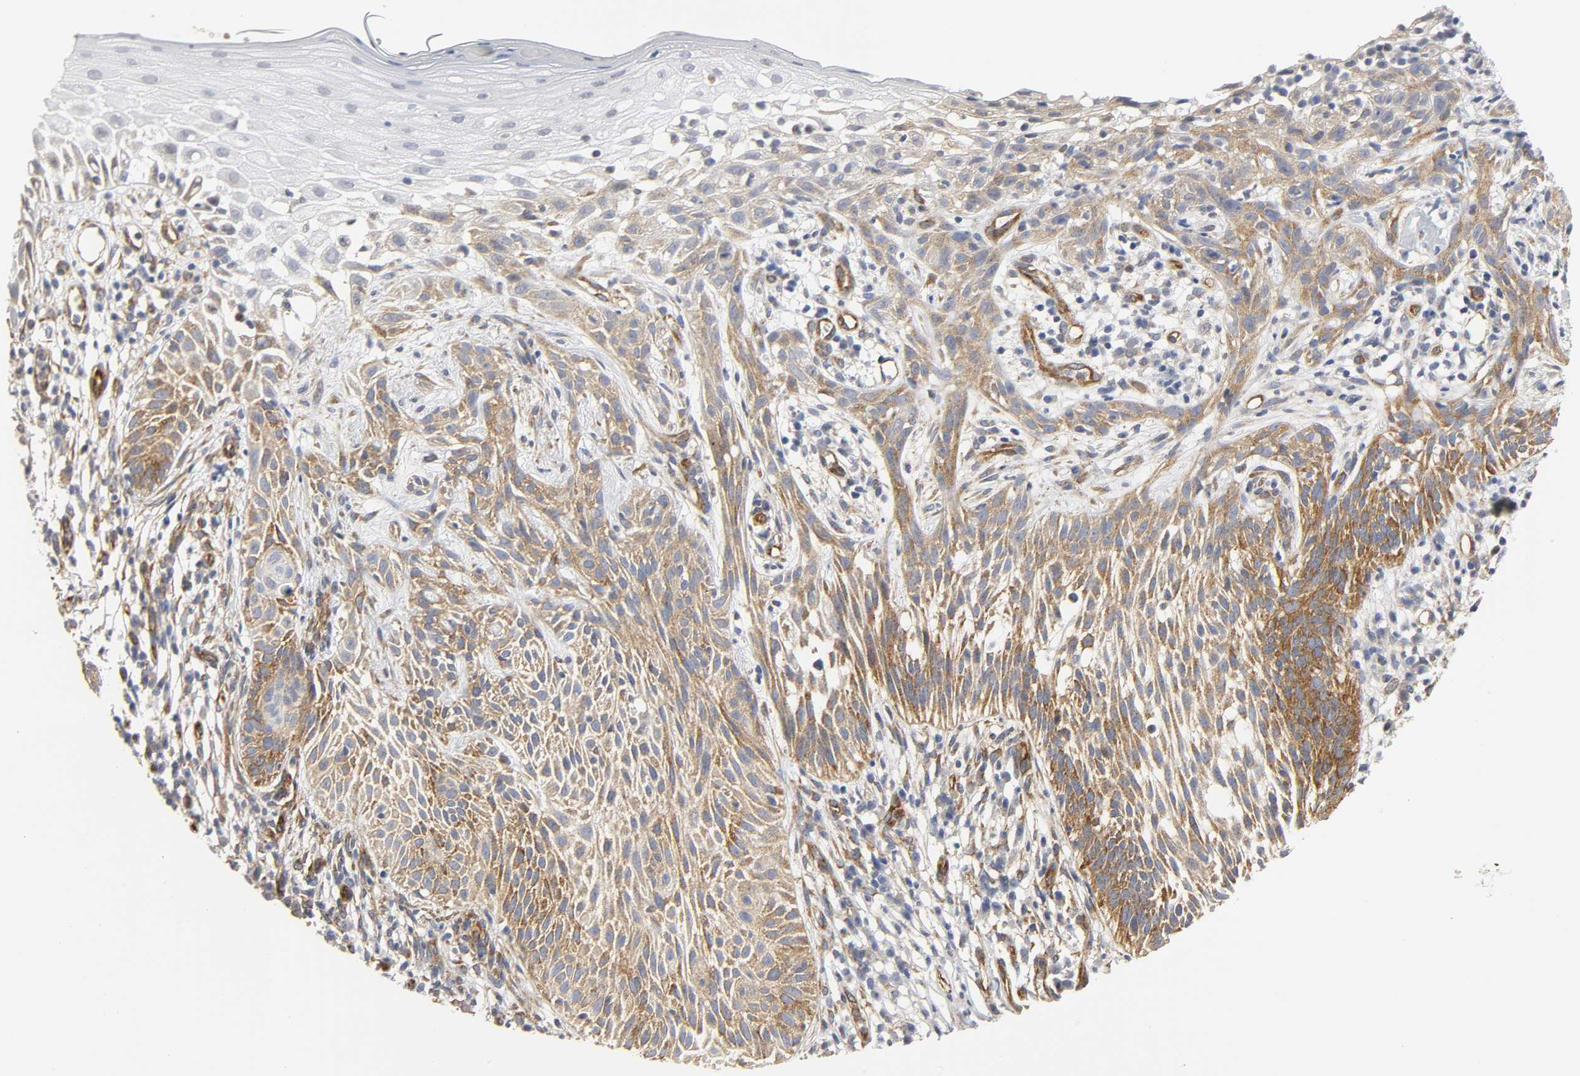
{"staining": {"intensity": "moderate", "quantity": ">75%", "location": "cytoplasmic/membranous"}, "tissue": "skin cancer", "cell_type": "Tumor cells", "image_type": "cancer", "snomed": [{"axis": "morphology", "description": "Normal tissue, NOS"}, {"axis": "morphology", "description": "Basal cell carcinoma"}, {"axis": "topography", "description": "Skin"}], "caption": "This photomicrograph demonstrates immunohistochemistry (IHC) staining of skin basal cell carcinoma, with medium moderate cytoplasmic/membranous staining in about >75% of tumor cells.", "gene": "DOCK1", "patient": {"sex": "female", "age": 69}}